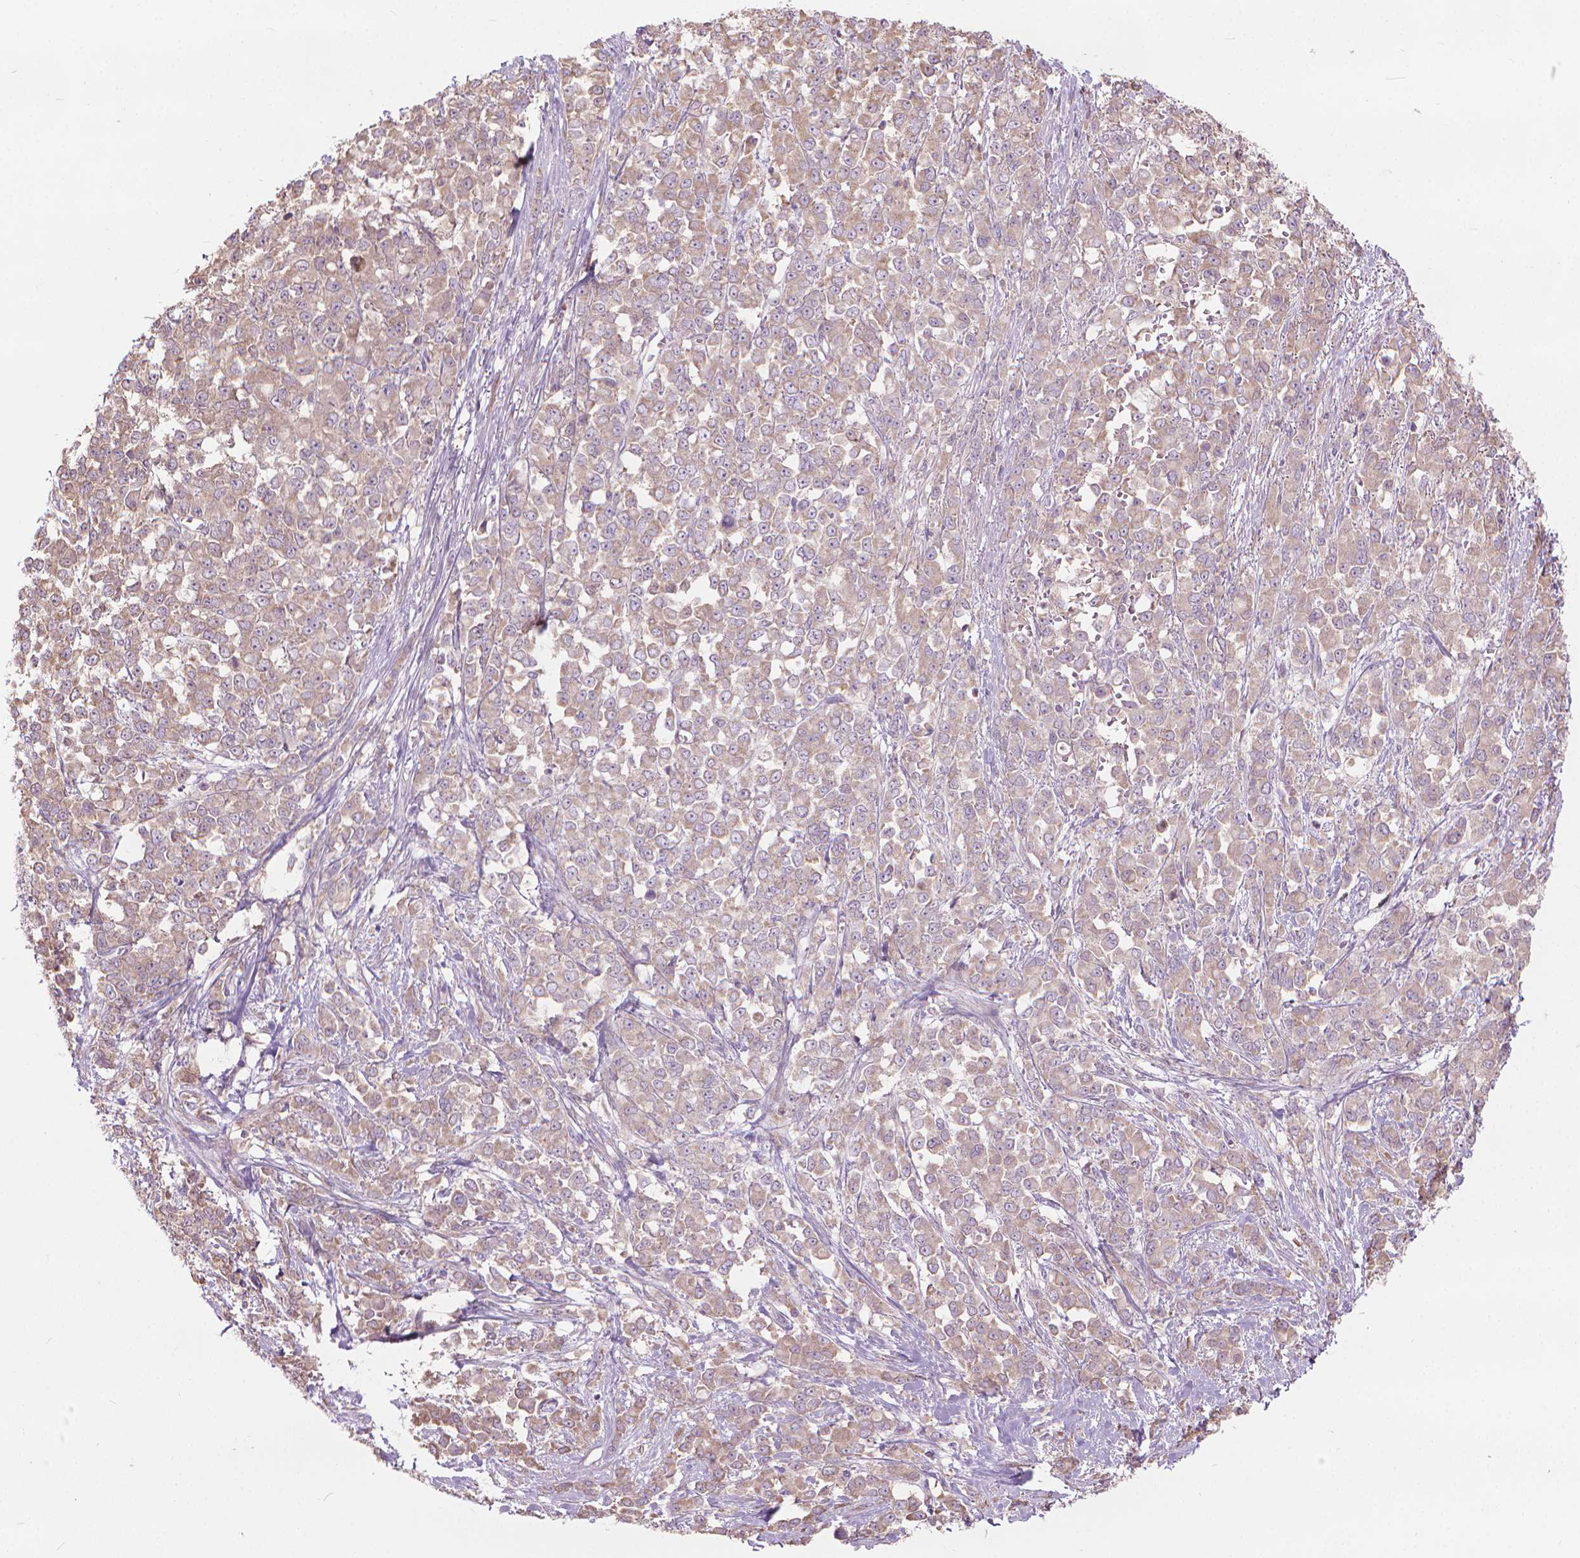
{"staining": {"intensity": "weak", "quantity": "25%-75%", "location": "cytoplasmic/membranous"}, "tissue": "stomach cancer", "cell_type": "Tumor cells", "image_type": "cancer", "snomed": [{"axis": "morphology", "description": "Adenocarcinoma, NOS"}, {"axis": "topography", "description": "Stomach"}], "caption": "Immunohistochemical staining of adenocarcinoma (stomach) reveals weak cytoplasmic/membranous protein positivity in approximately 25%-75% of tumor cells.", "gene": "NUDT1", "patient": {"sex": "female", "age": 76}}